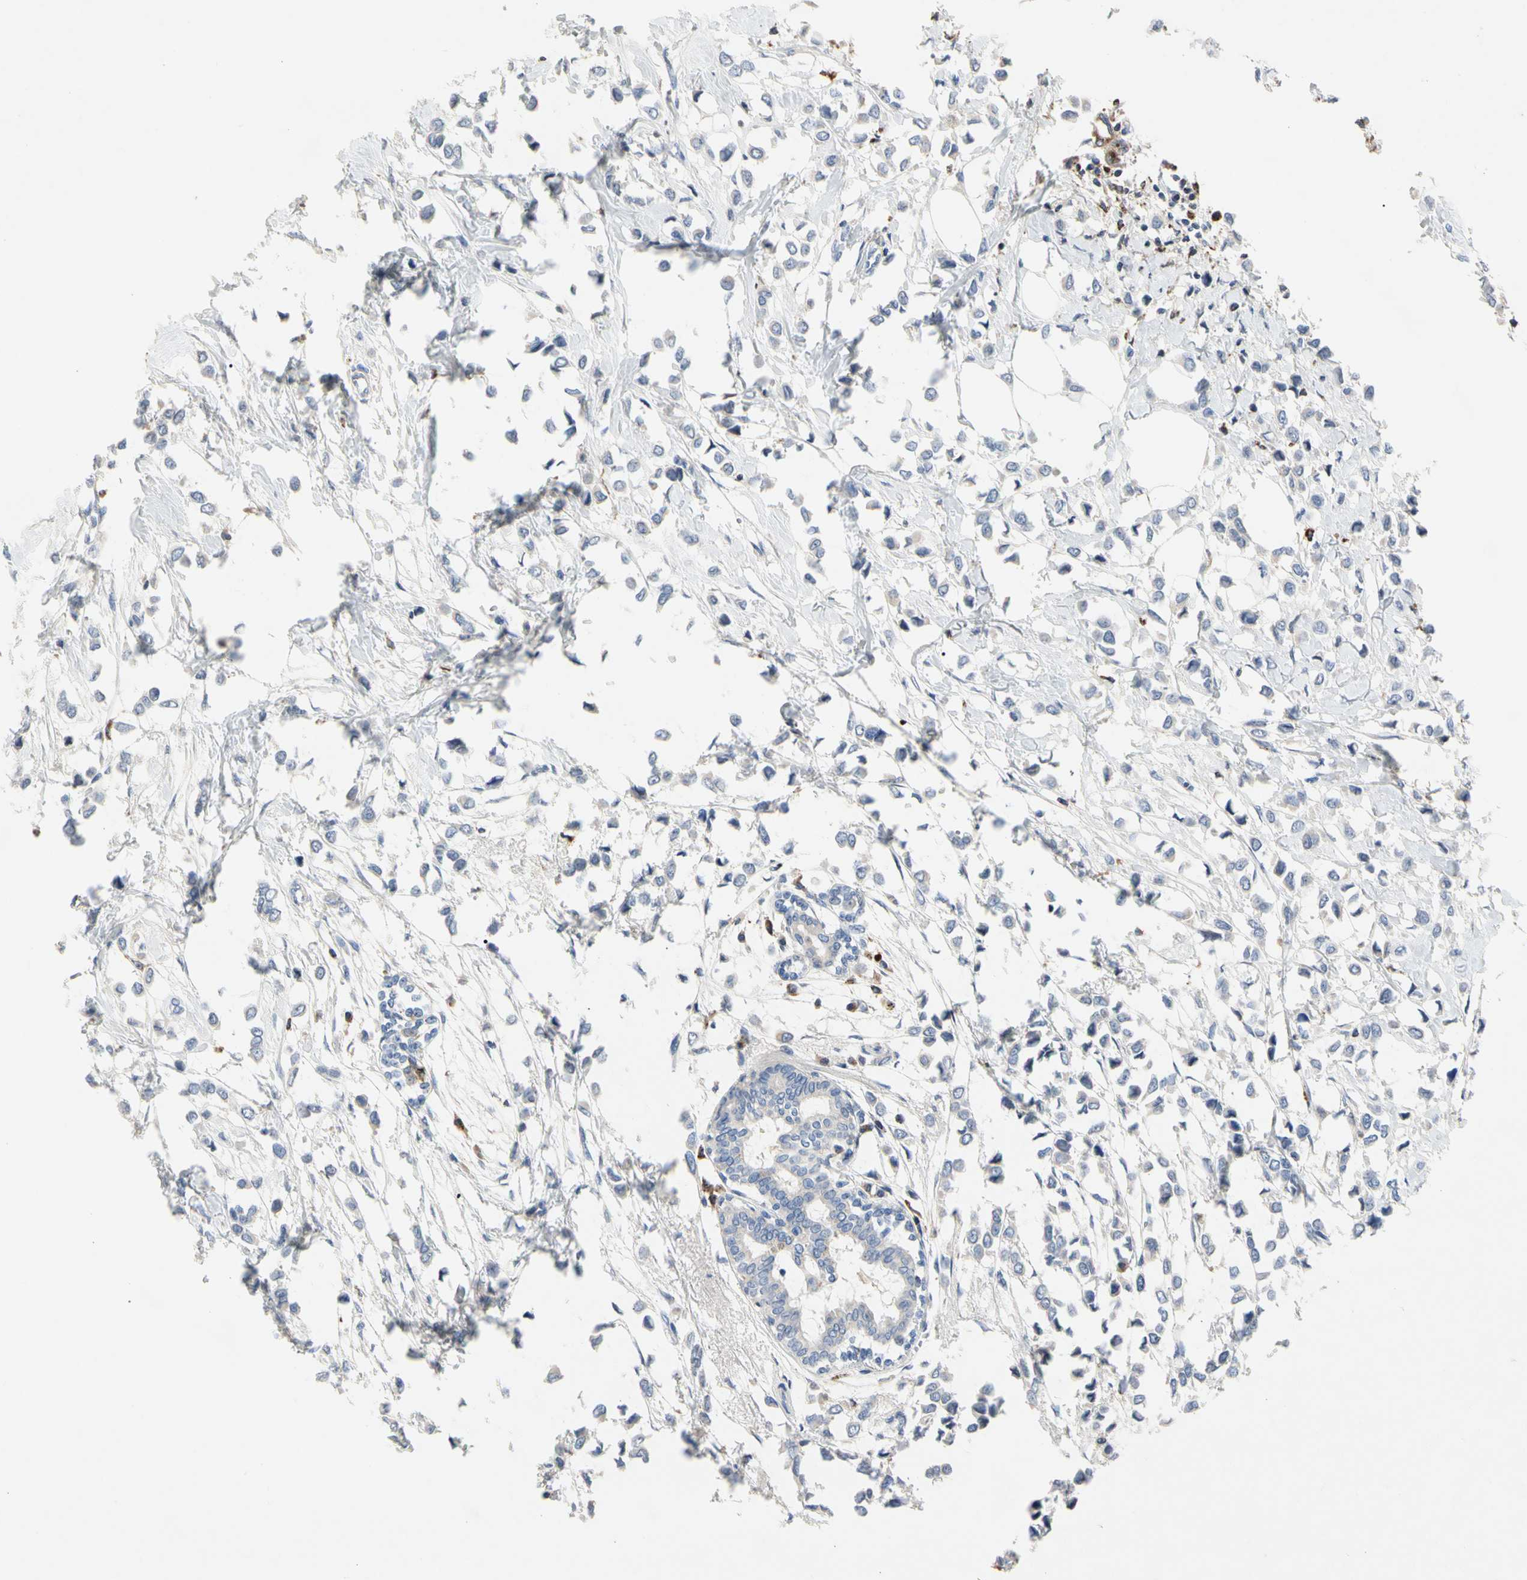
{"staining": {"intensity": "negative", "quantity": "none", "location": "none"}, "tissue": "breast cancer", "cell_type": "Tumor cells", "image_type": "cancer", "snomed": [{"axis": "morphology", "description": "Lobular carcinoma"}, {"axis": "topography", "description": "Breast"}], "caption": "Protein analysis of breast cancer displays no significant staining in tumor cells. (DAB (3,3'-diaminobenzidine) IHC visualized using brightfield microscopy, high magnification).", "gene": "ADA2", "patient": {"sex": "female", "age": 51}}